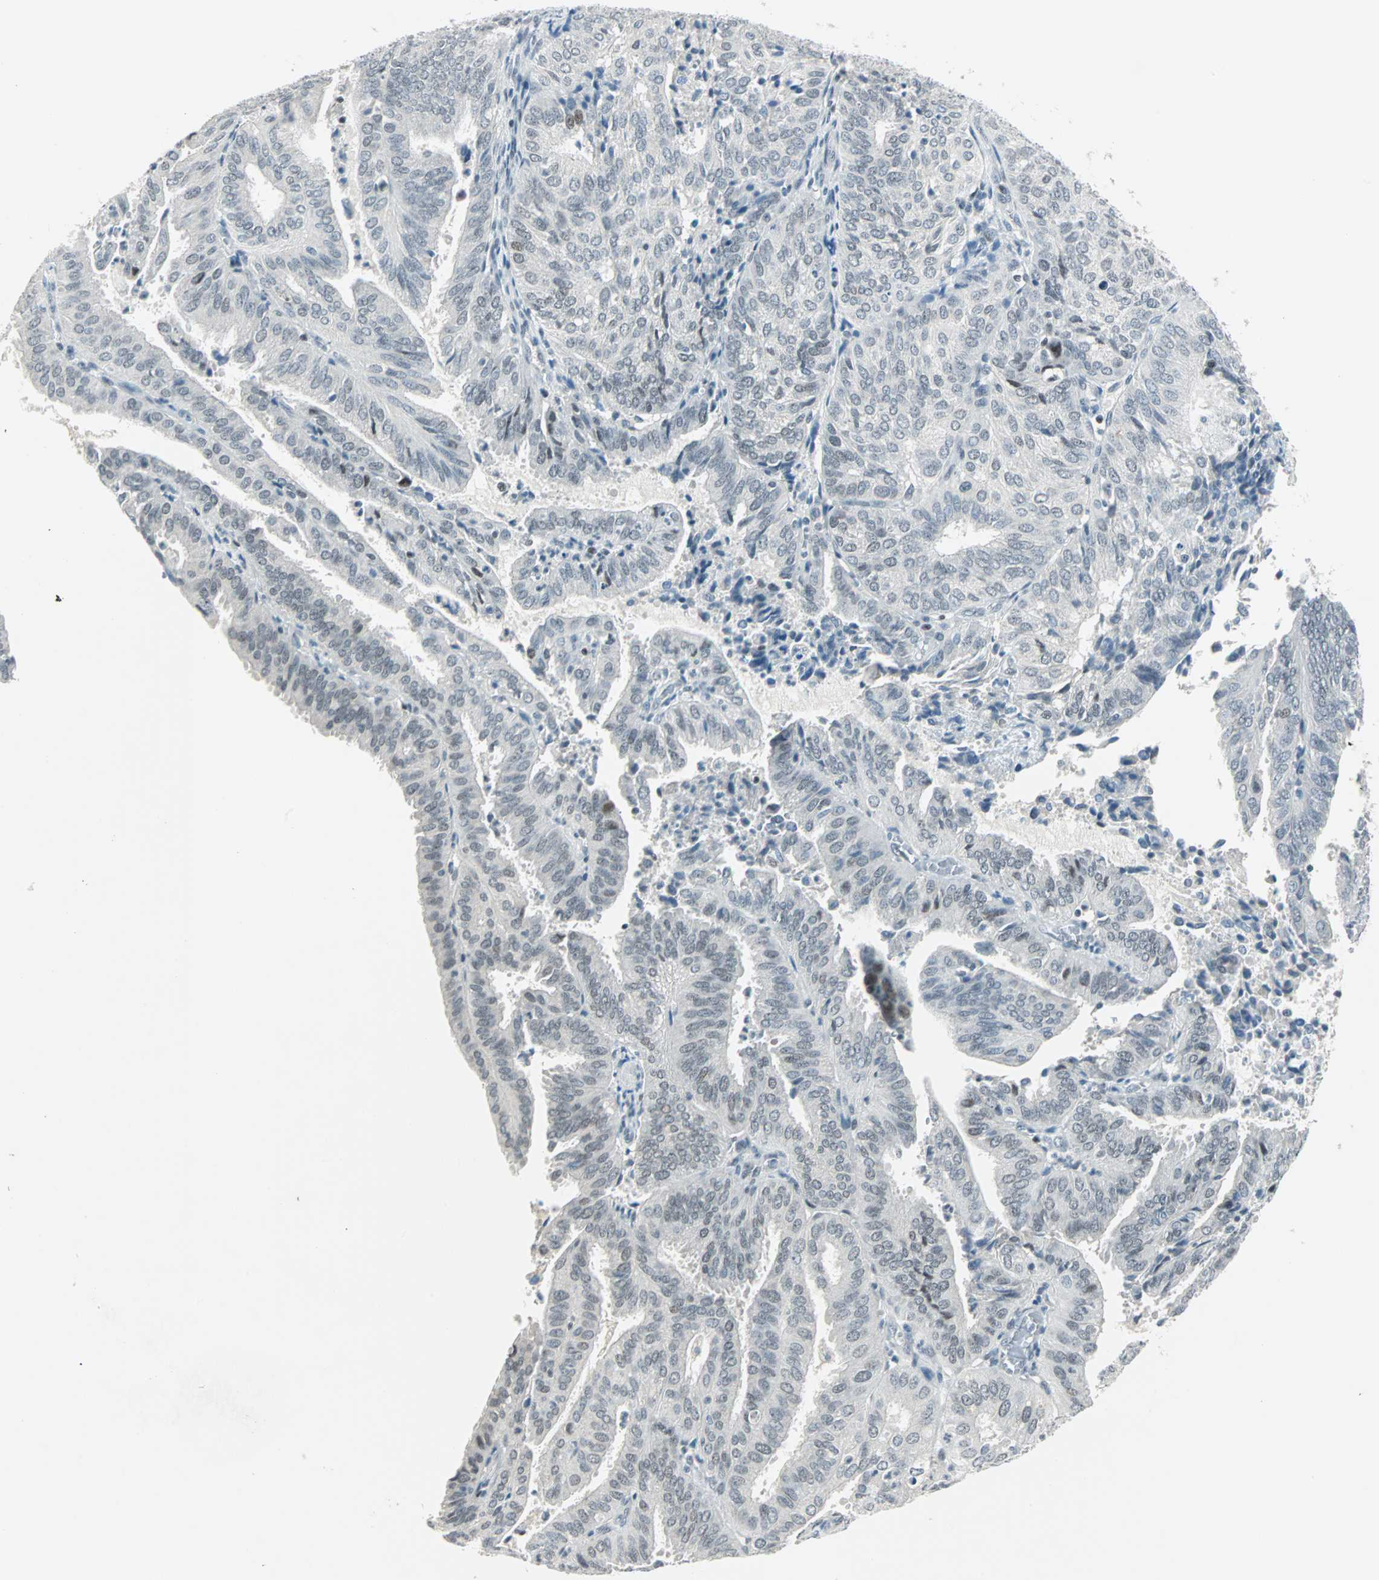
{"staining": {"intensity": "weak", "quantity": "25%-75%", "location": "nuclear"}, "tissue": "endometrial cancer", "cell_type": "Tumor cells", "image_type": "cancer", "snomed": [{"axis": "morphology", "description": "Adenocarcinoma, NOS"}, {"axis": "topography", "description": "Uterus"}], "caption": "There is low levels of weak nuclear expression in tumor cells of endometrial cancer, as demonstrated by immunohistochemical staining (brown color).", "gene": "SIN3A", "patient": {"sex": "female", "age": 60}}